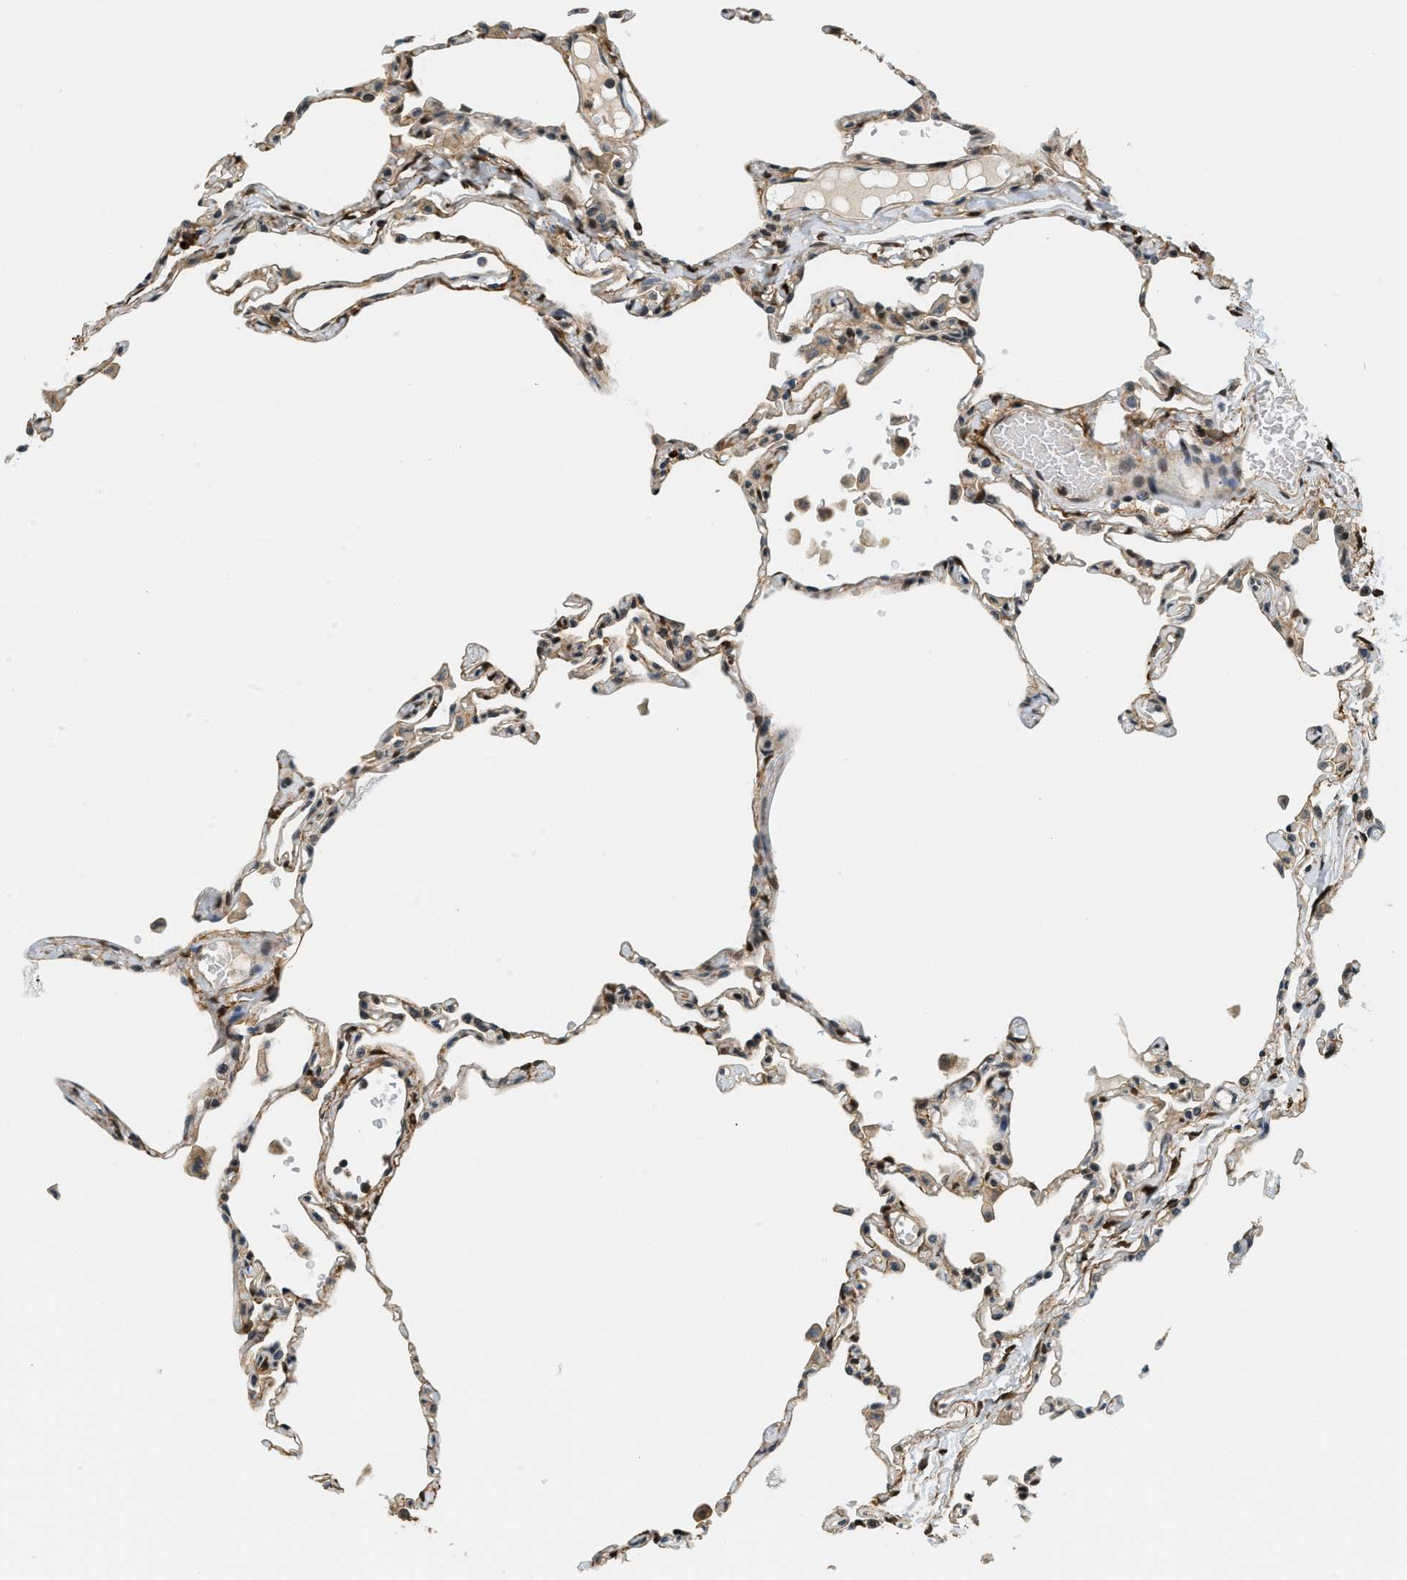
{"staining": {"intensity": "moderate", "quantity": "25%-75%", "location": "nuclear"}, "tissue": "lung", "cell_type": "Alveolar cells", "image_type": "normal", "snomed": [{"axis": "morphology", "description": "Normal tissue, NOS"}, {"axis": "topography", "description": "Lung"}], "caption": "Protein expression analysis of normal human lung reveals moderate nuclear positivity in about 25%-75% of alveolar cells.", "gene": "KMT2A", "patient": {"sex": "female", "age": 49}}